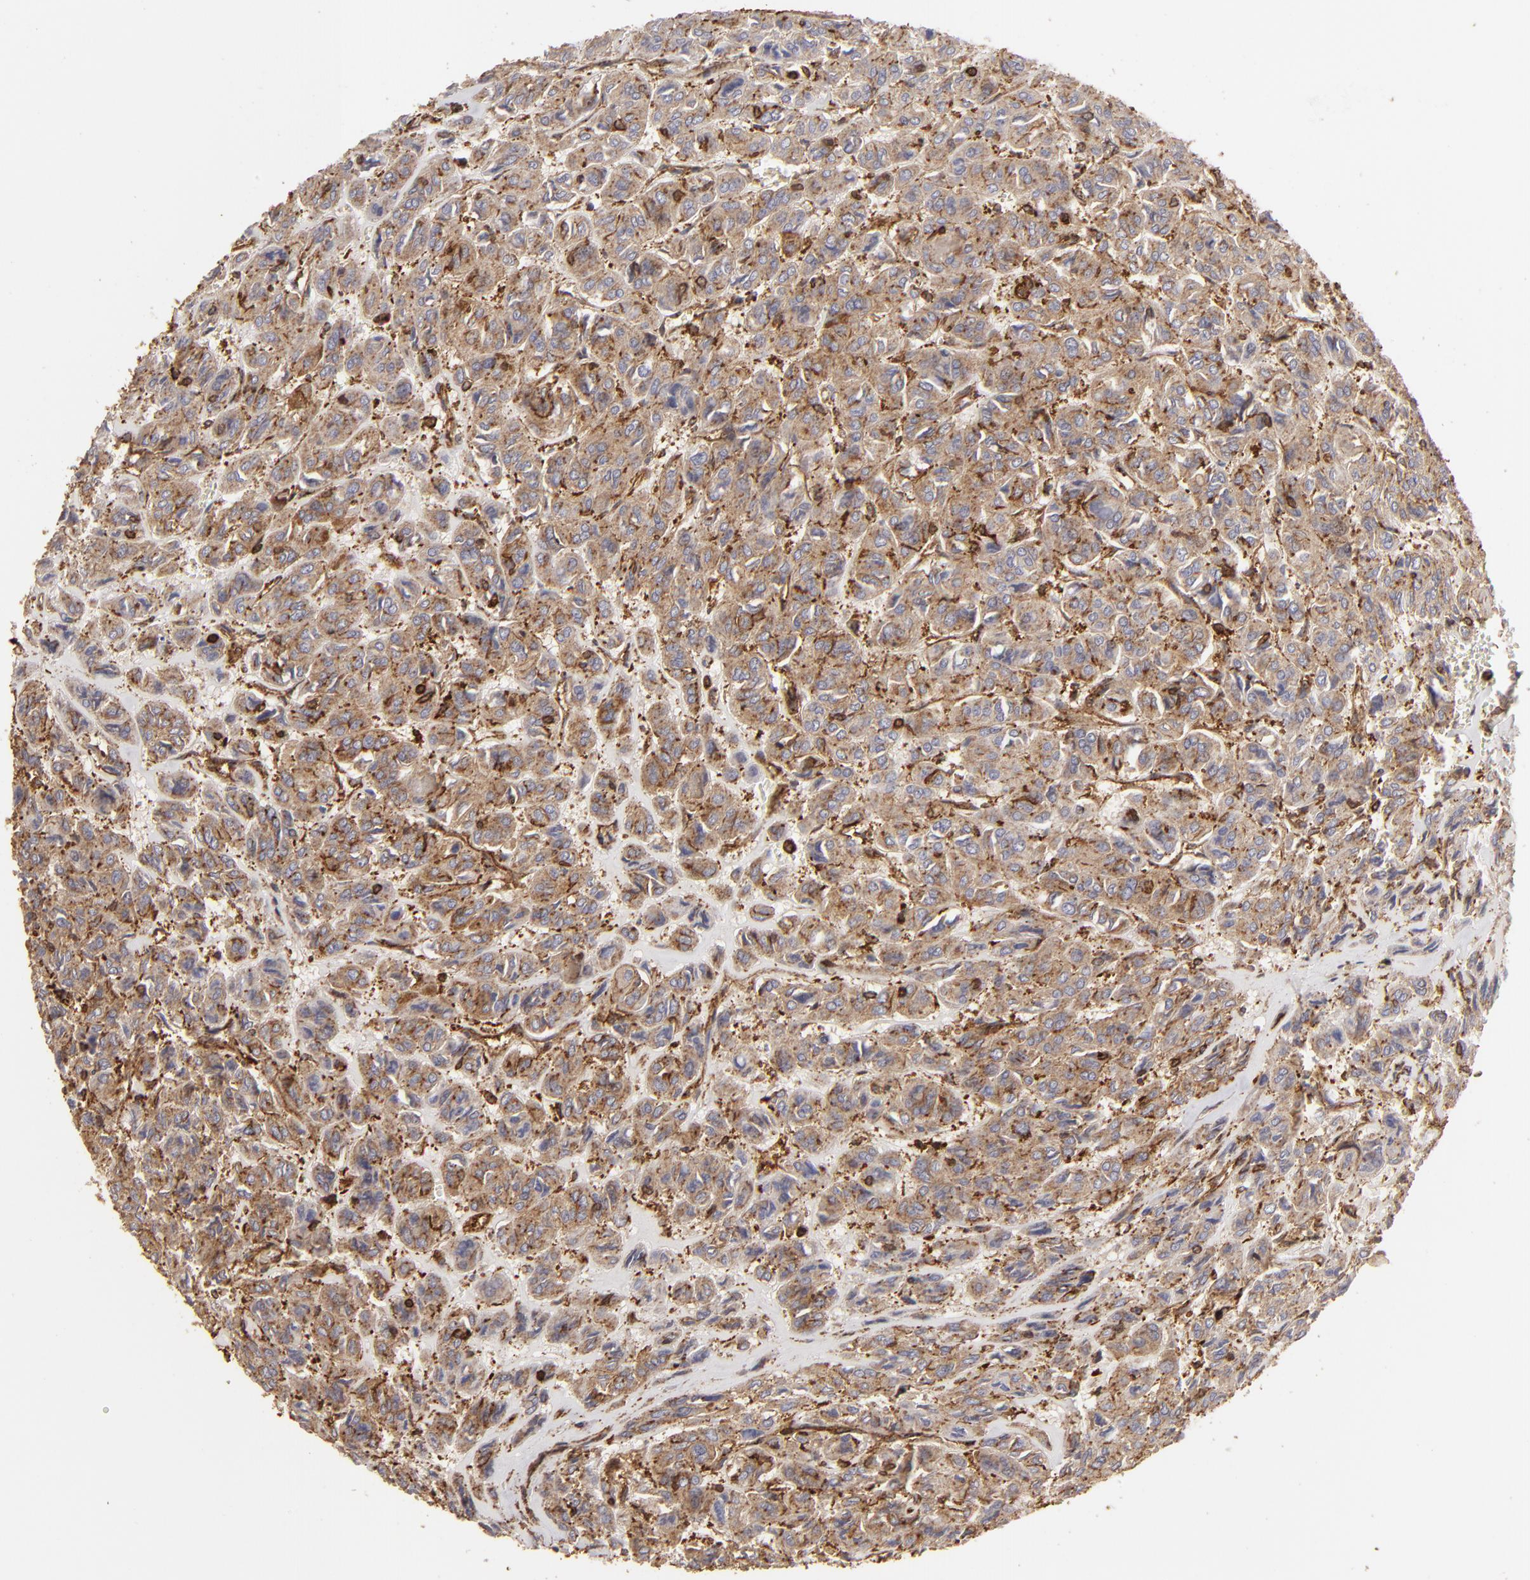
{"staining": {"intensity": "strong", "quantity": ">75%", "location": "cytoplasmic/membranous"}, "tissue": "thyroid cancer", "cell_type": "Tumor cells", "image_type": "cancer", "snomed": [{"axis": "morphology", "description": "Follicular adenoma carcinoma, NOS"}, {"axis": "topography", "description": "Thyroid gland"}], "caption": "There is high levels of strong cytoplasmic/membranous staining in tumor cells of thyroid cancer, as demonstrated by immunohistochemical staining (brown color).", "gene": "ACTB", "patient": {"sex": "female", "age": 71}}